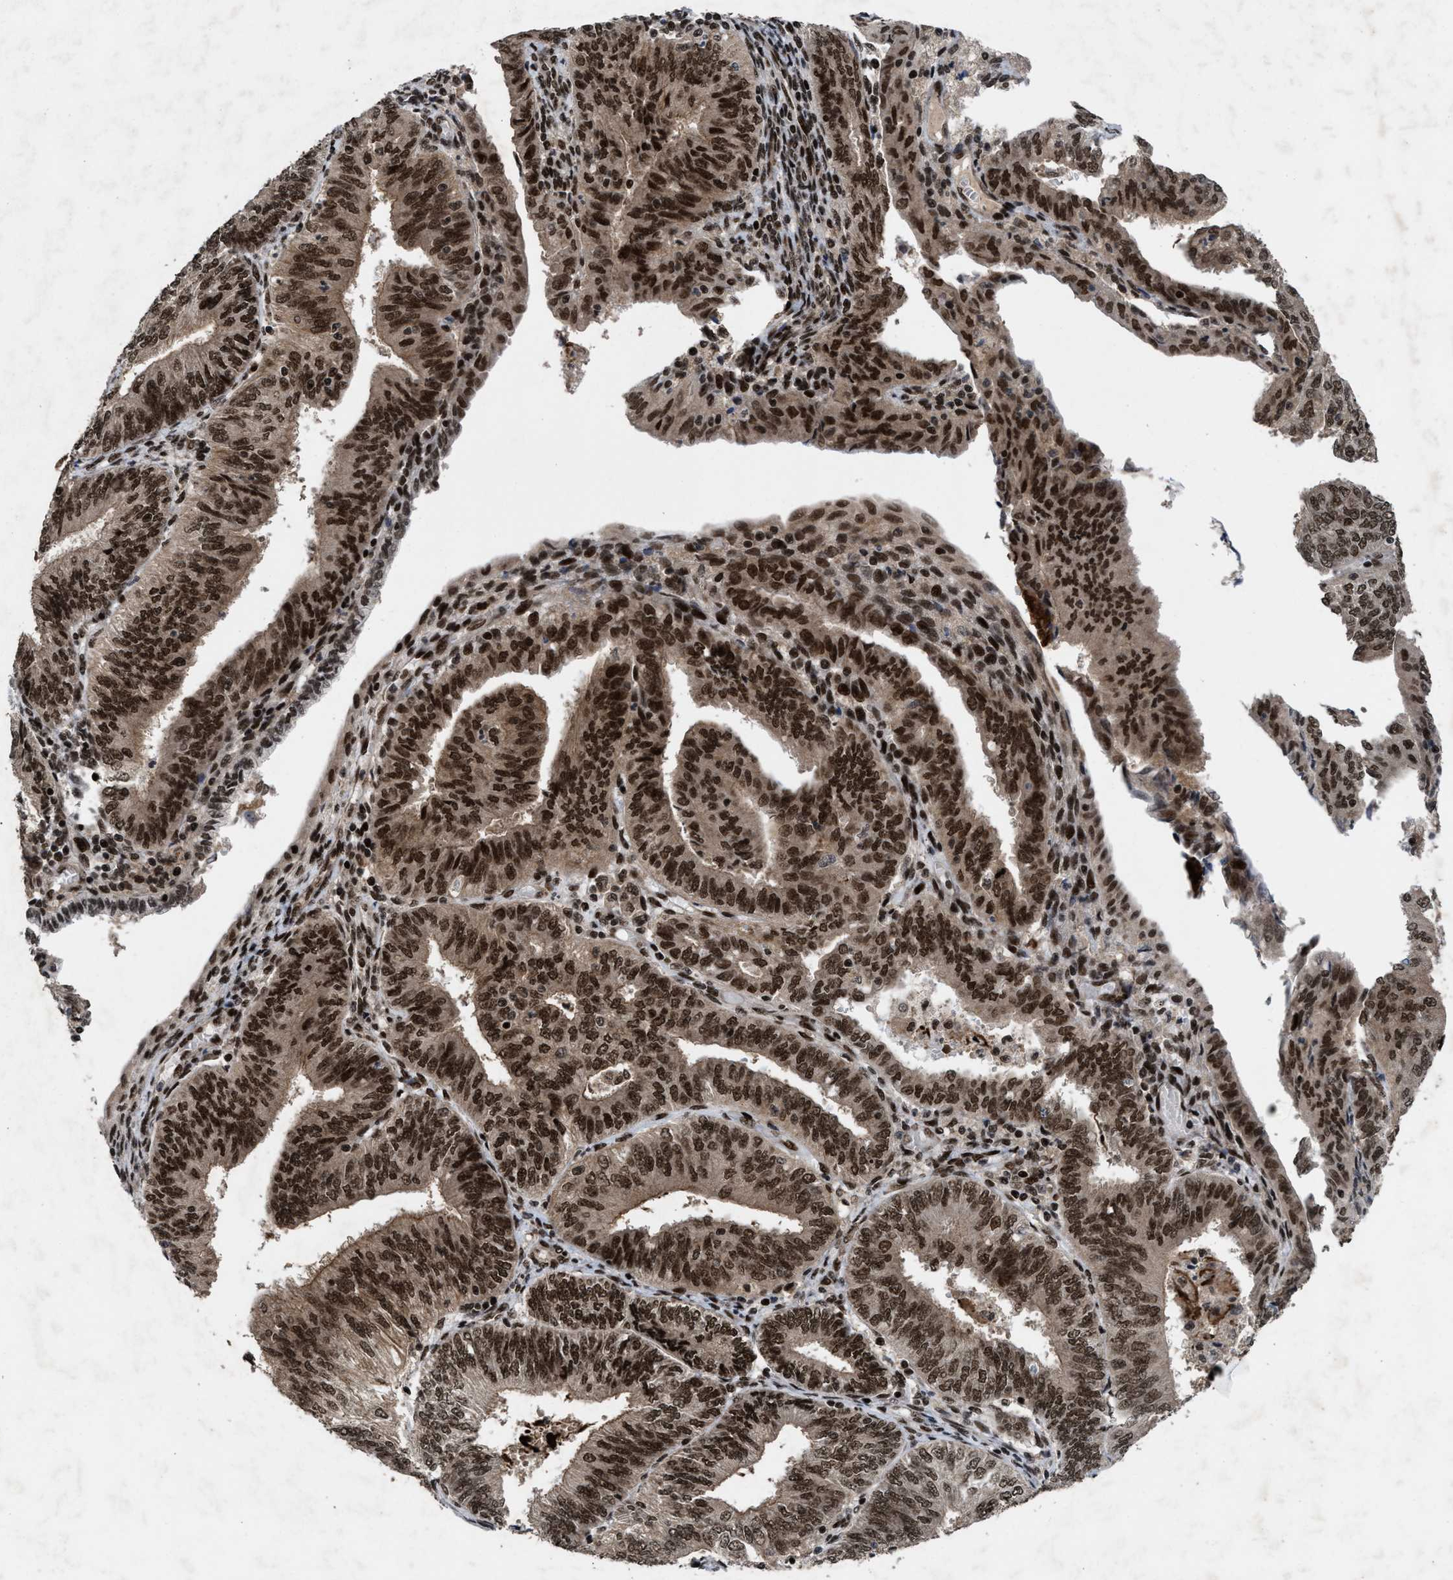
{"staining": {"intensity": "strong", "quantity": ">75%", "location": "nuclear"}, "tissue": "endometrial cancer", "cell_type": "Tumor cells", "image_type": "cancer", "snomed": [{"axis": "morphology", "description": "Adenocarcinoma, NOS"}, {"axis": "topography", "description": "Endometrium"}], "caption": "This histopathology image displays immunohistochemistry staining of adenocarcinoma (endometrial), with high strong nuclear staining in about >75% of tumor cells.", "gene": "WIZ", "patient": {"sex": "female", "age": 58}}